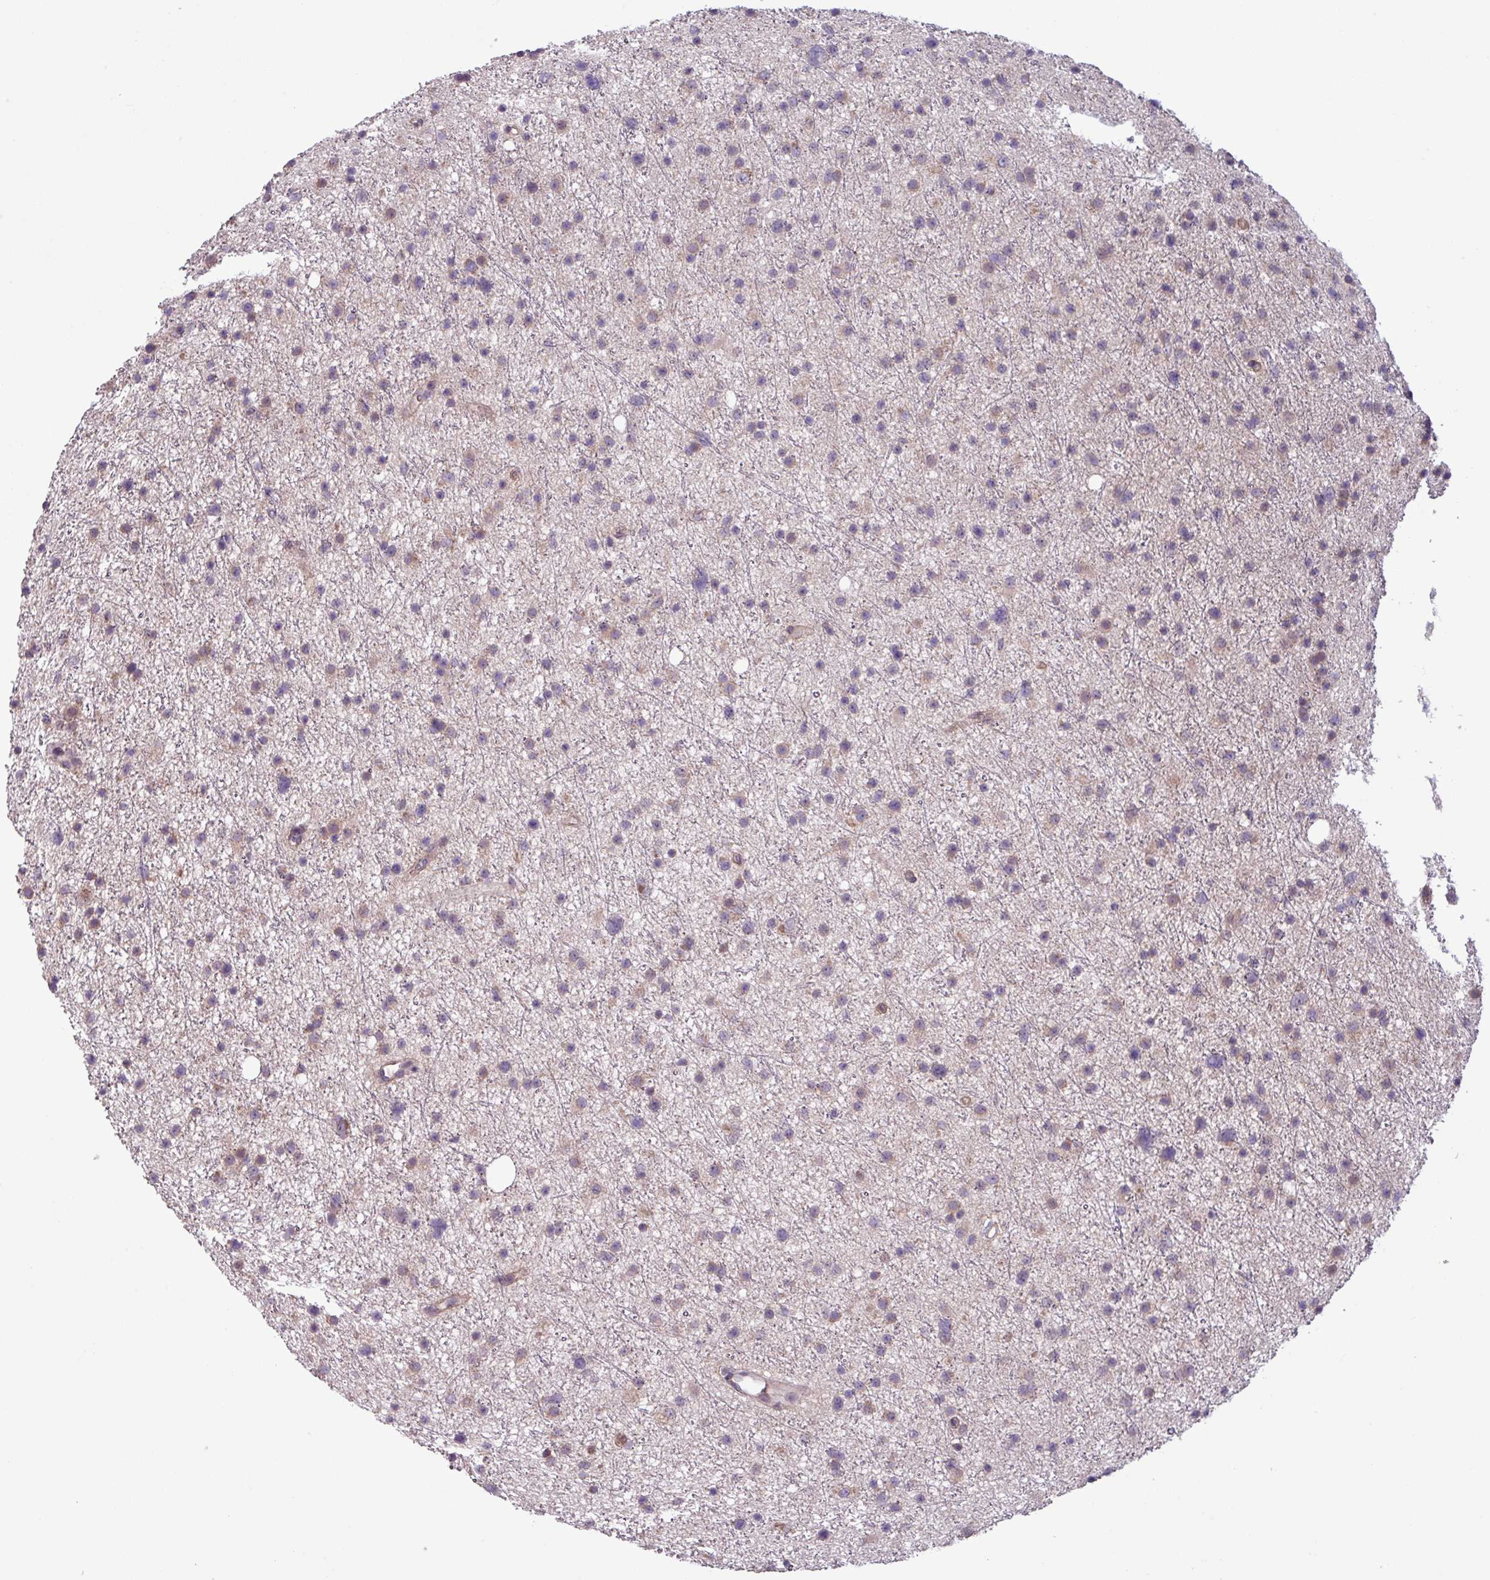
{"staining": {"intensity": "weak", "quantity": "<25%", "location": "cytoplasmic/membranous"}, "tissue": "glioma", "cell_type": "Tumor cells", "image_type": "cancer", "snomed": [{"axis": "morphology", "description": "Glioma, malignant, Low grade"}, {"axis": "topography", "description": "Cerebral cortex"}], "caption": "Micrograph shows no protein staining in tumor cells of glioma tissue. (DAB (3,3'-diaminobenzidine) immunohistochemistry (IHC), high magnification).", "gene": "C20orf27", "patient": {"sex": "female", "age": 39}}